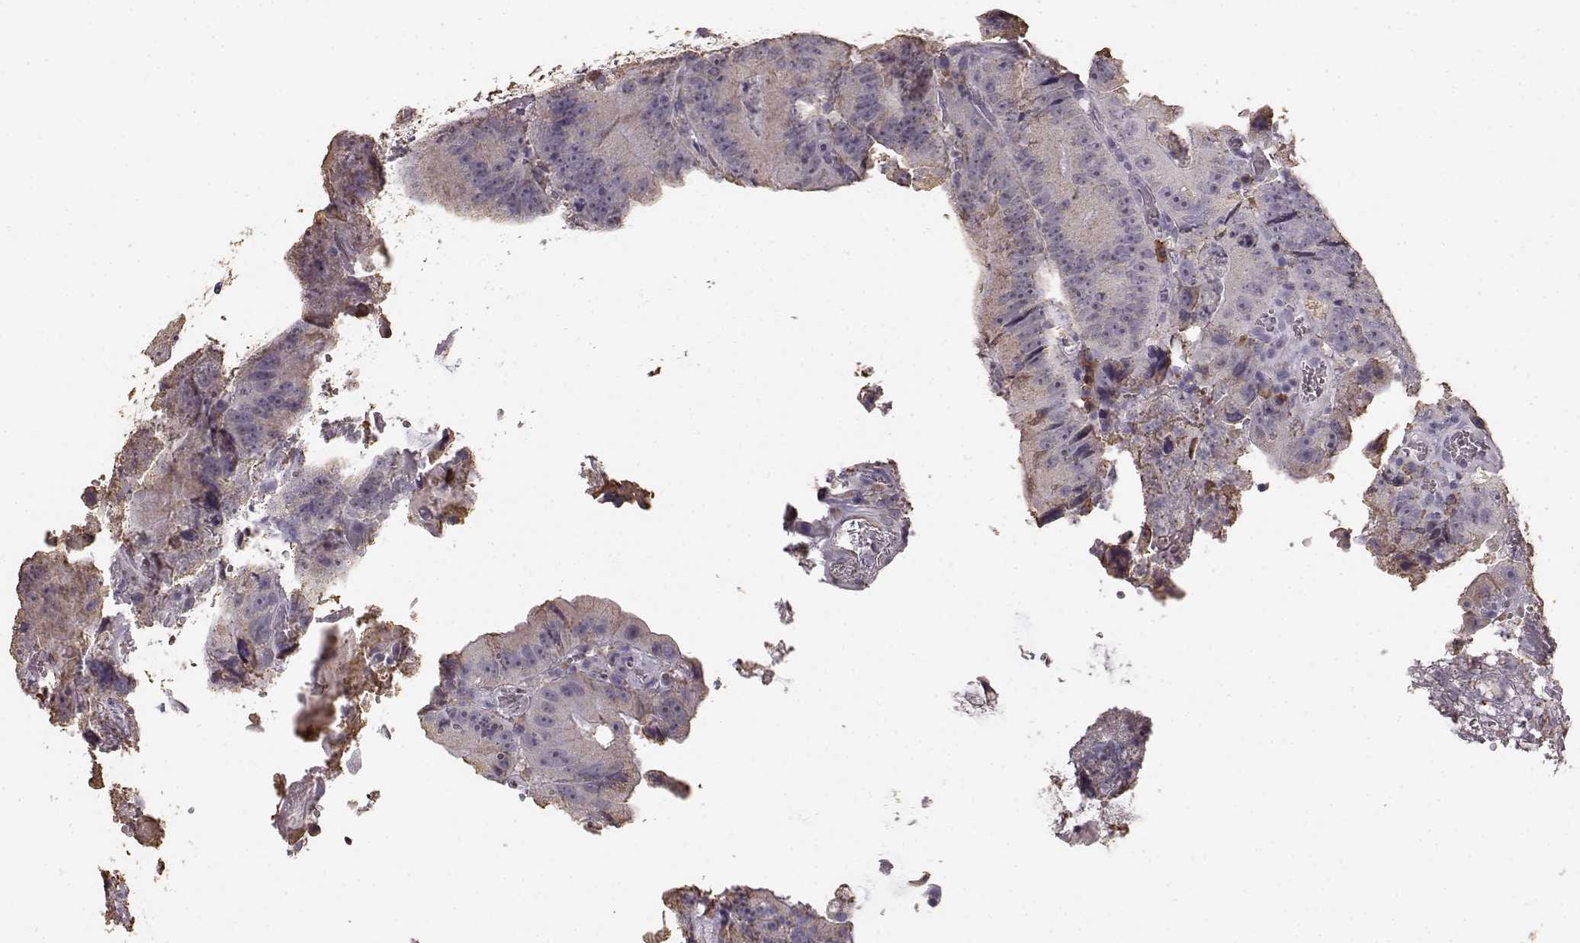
{"staining": {"intensity": "weak", "quantity": "25%-75%", "location": "cytoplasmic/membranous"}, "tissue": "colorectal cancer", "cell_type": "Tumor cells", "image_type": "cancer", "snomed": [{"axis": "morphology", "description": "Adenocarcinoma, NOS"}, {"axis": "topography", "description": "Colon"}], "caption": "IHC of adenocarcinoma (colorectal) shows low levels of weak cytoplasmic/membranous expression in about 25%-75% of tumor cells.", "gene": "GABRG3", "patient": {"sex": "female", "age": 86}}